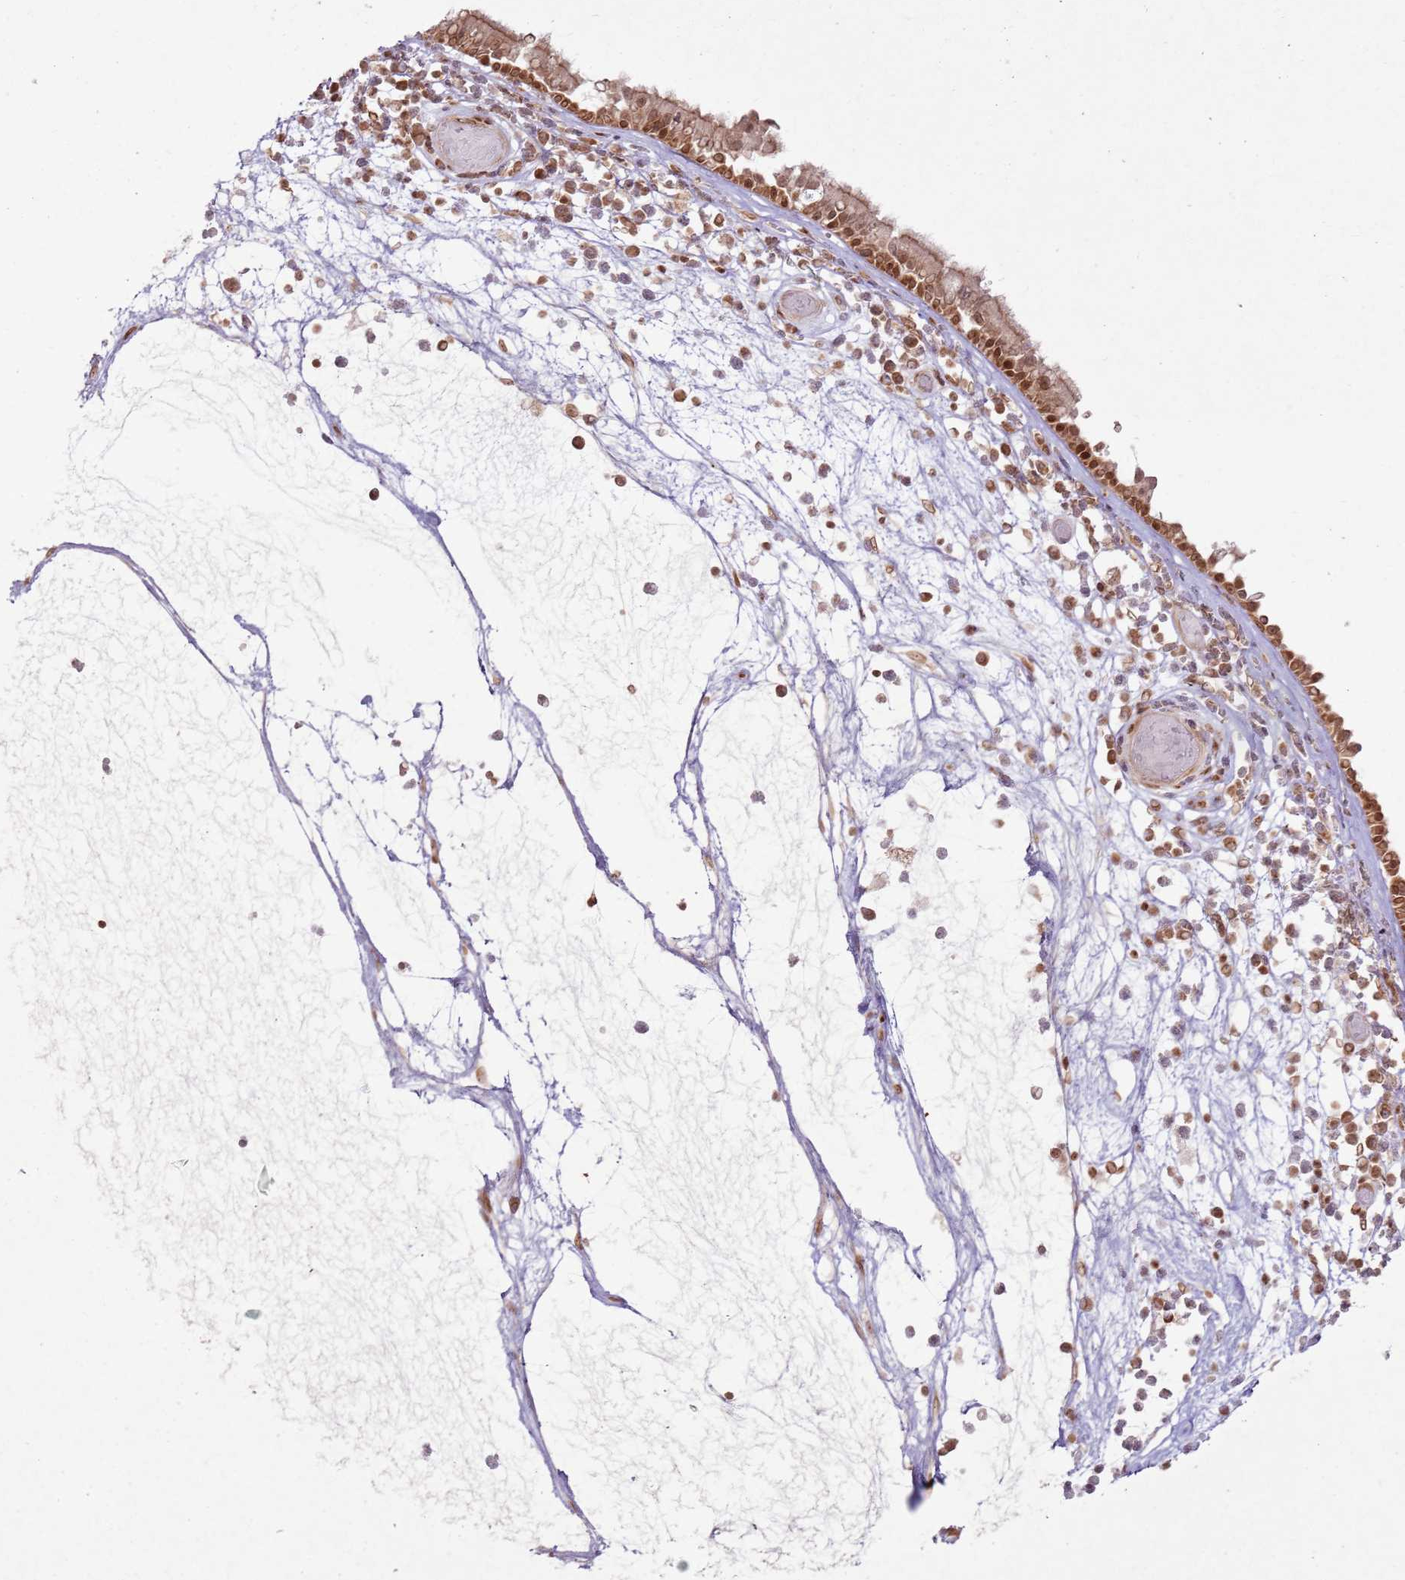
{"staining": {"intensity": "moderate", "quantity": ">75%", "location": "cytoplasmic/membranous,nuclear"}, "tissue": "nasopharynx", "cell_type": "Respiratory epithelial cells", "image_type": "normal", "snomed": [{"axis": "morphology", "description": "Normal tissue, NOS"}, {"axis": "morphology", "description": "Inflammation, NOS"}, {"axis": "topography", "description": "Nasopharynx"}], "caption": "Protein staining of normal nasopharynx displays moderate cytoplasmic/membranous,nuclear staining in about >75% of respiratory epithelial cells. (DAB IHC, brown staining for protein, blue staining for nuclei).", "gene": "KLHL36", "patient": {"sex": "male", "age": 70}}